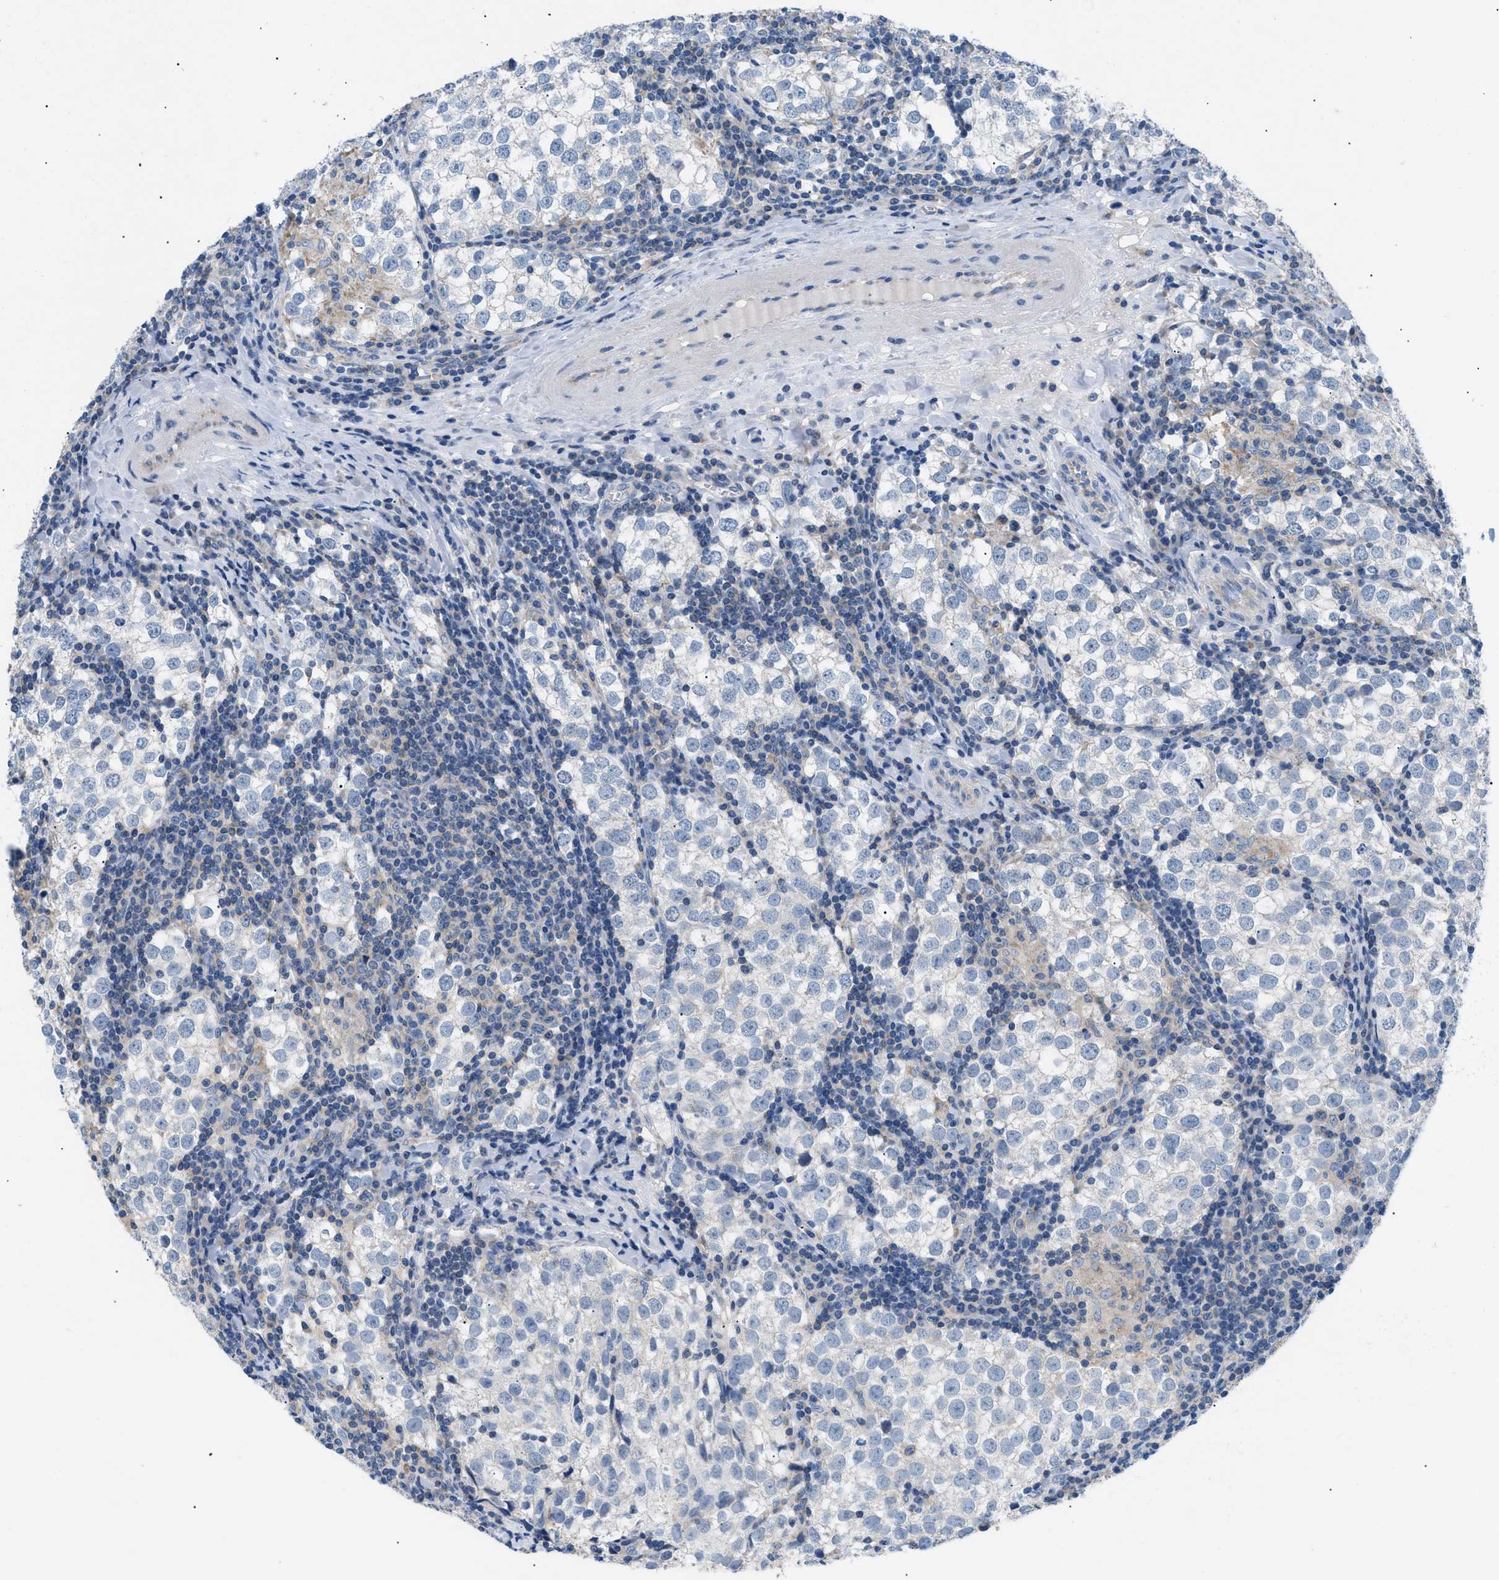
{"staining": {"intensity": "negative", "quantity": "none", "location": "none"}, "tissue": "testis cancer", "cell_type": "Tumor cells", "image_type": "cancer", "snomed": [{"axis": "morphology", "description": "Seminoma, NOS"}, {"axis": "morphology", "description": "Carcinoma, Embryonal, NOS"}, {"axis": "topography", "description": "Testis"}], "caption": "This is a photomicrograph of IHC staining of testis cancer, which shows no expression in tumor cells.", "gene": "ILDR1", "patient": {"sex": "male", "age": 36}}